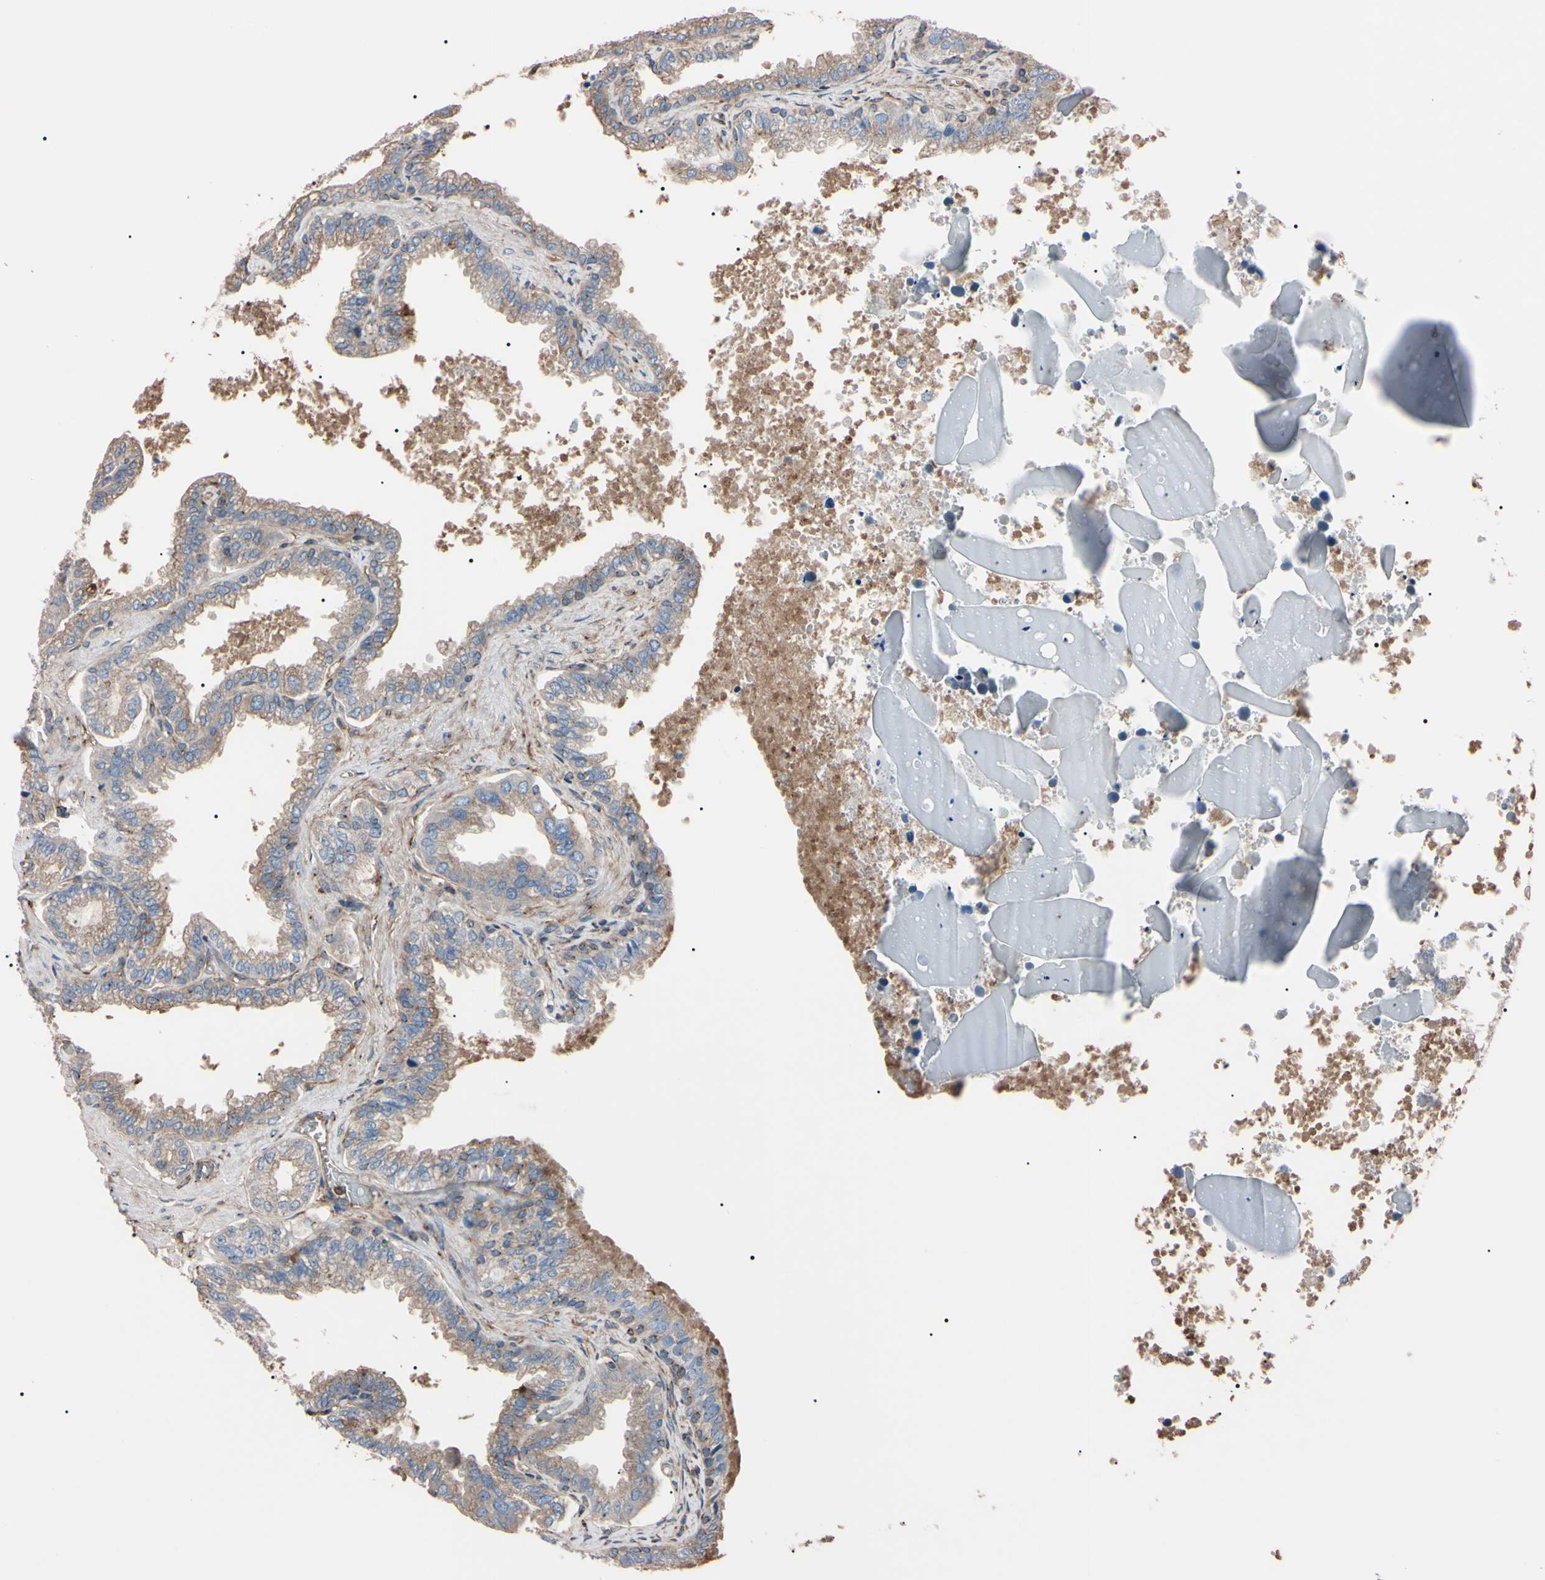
{"staining": {"intensity": "moderate", "quantity": ">75%", "location": "cytoplasmic/membranous"}, "tissue": "seminal vesicle", "cell_type": "Glandular cells", "image_type": "normal", "snomed": [{"axis": "morphology", "description": "Normal tissue, NOS"}, {"axis": "topography", "description": "Seminal veicle"}], "caption": "Protein staining of benign seminal vesicle shows moderate cytoplasmic/membranous staining in about >75% of glandular cells. (DAB (3,3'-diaminobenzidine) = brown stain, brightfield microscopy at high magnification).", "gene": "PRKACA", "patient": {"sex": "male", "age": 46}}